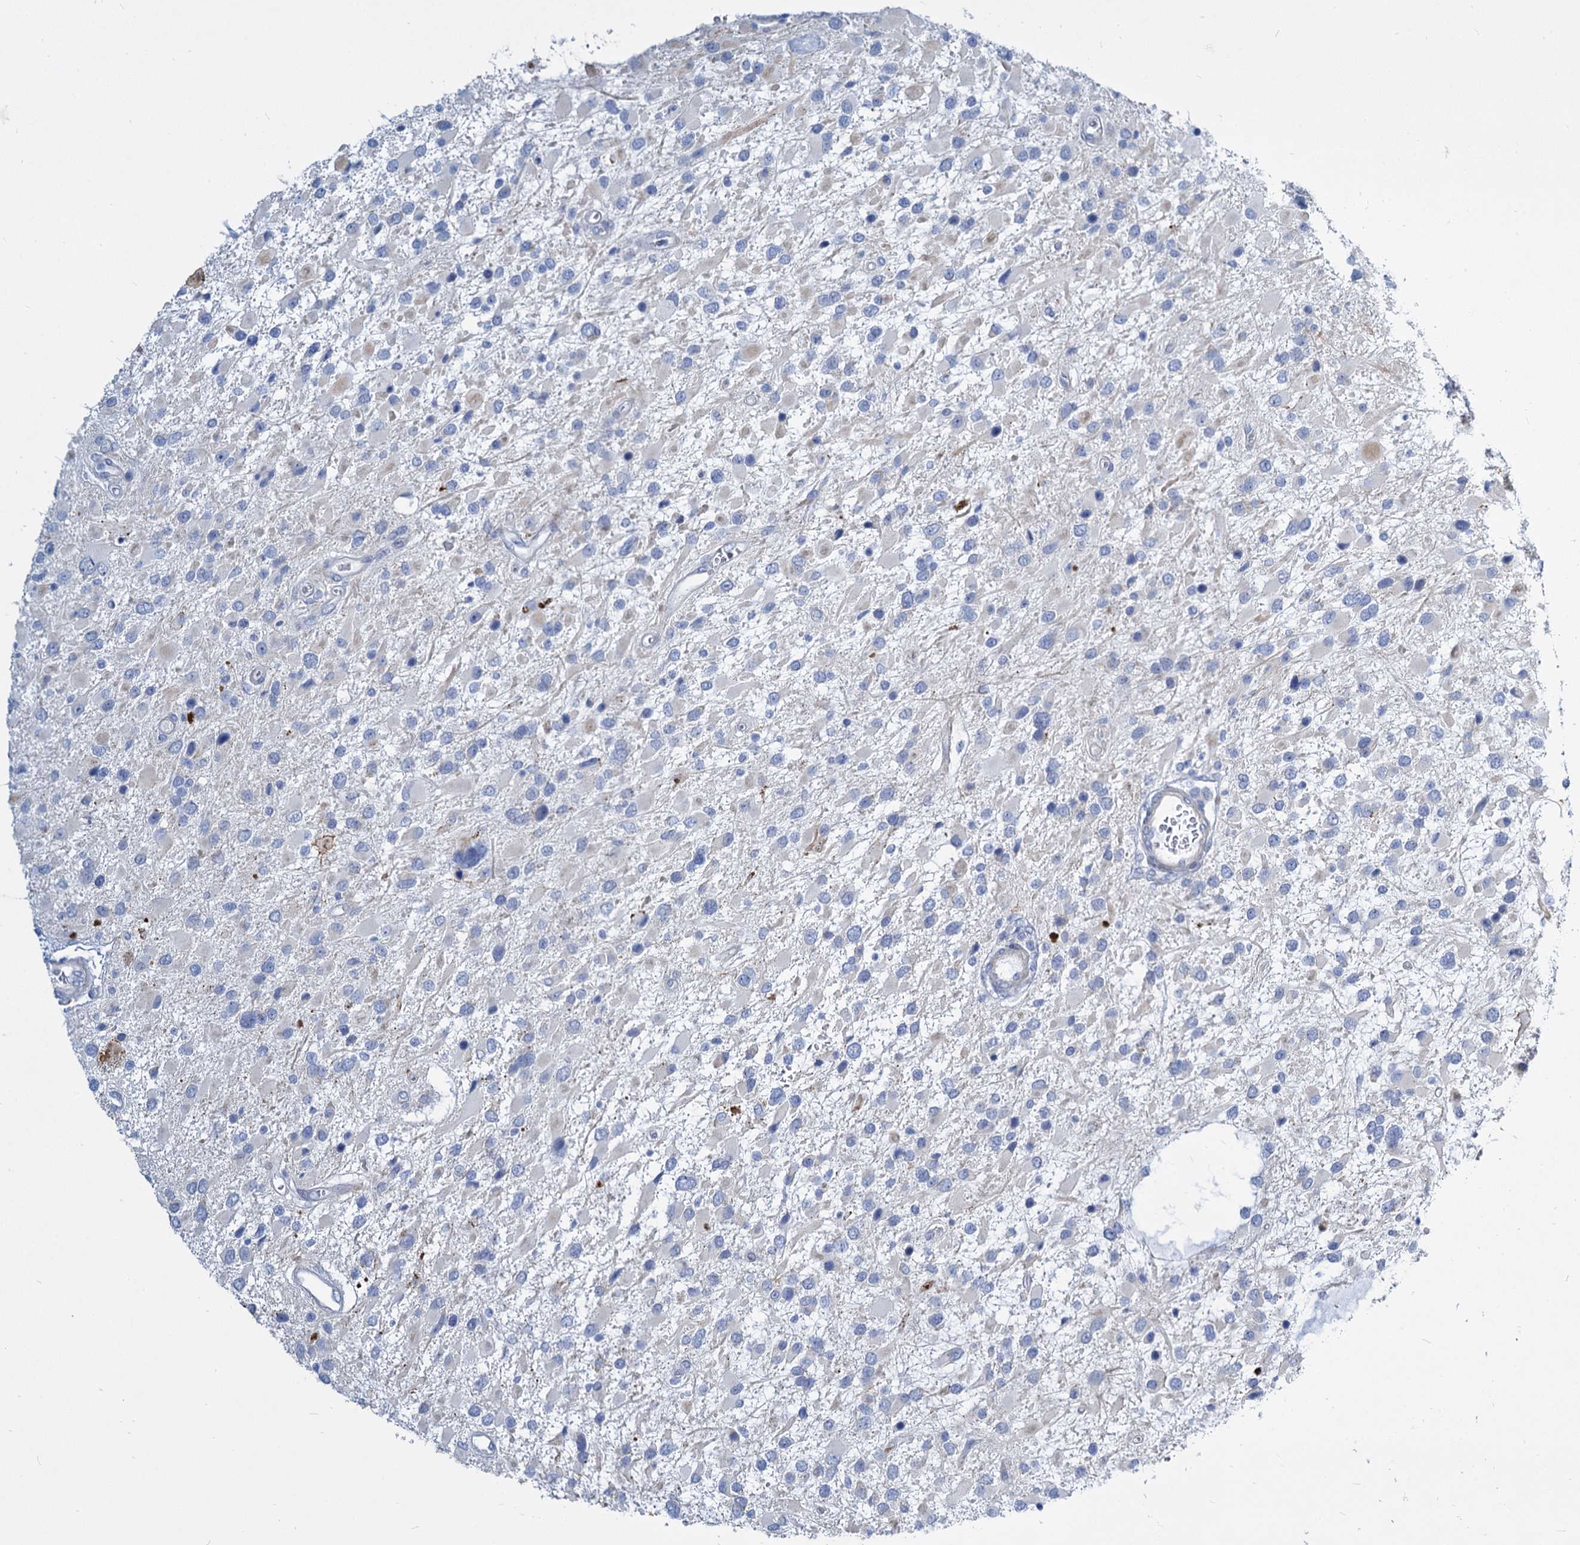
{"staining": {"intensity": "negative", "quantity": "none", "location": "none"}, "tissue": "glioma", "cell_type": "Tumor cells", "image_type": "cancer", "snomed": [{"axis": "morphology", "description": "Glioma, malignant, High grade"}, {"axis": "topography", "description": "Brain"}], "caption": "DAB immunohistochemical staining of glioma demonstrates no significant positivity in tumor cells.", "gene": "TRIM77", "patient": {"sex": "male", "age": 53}}